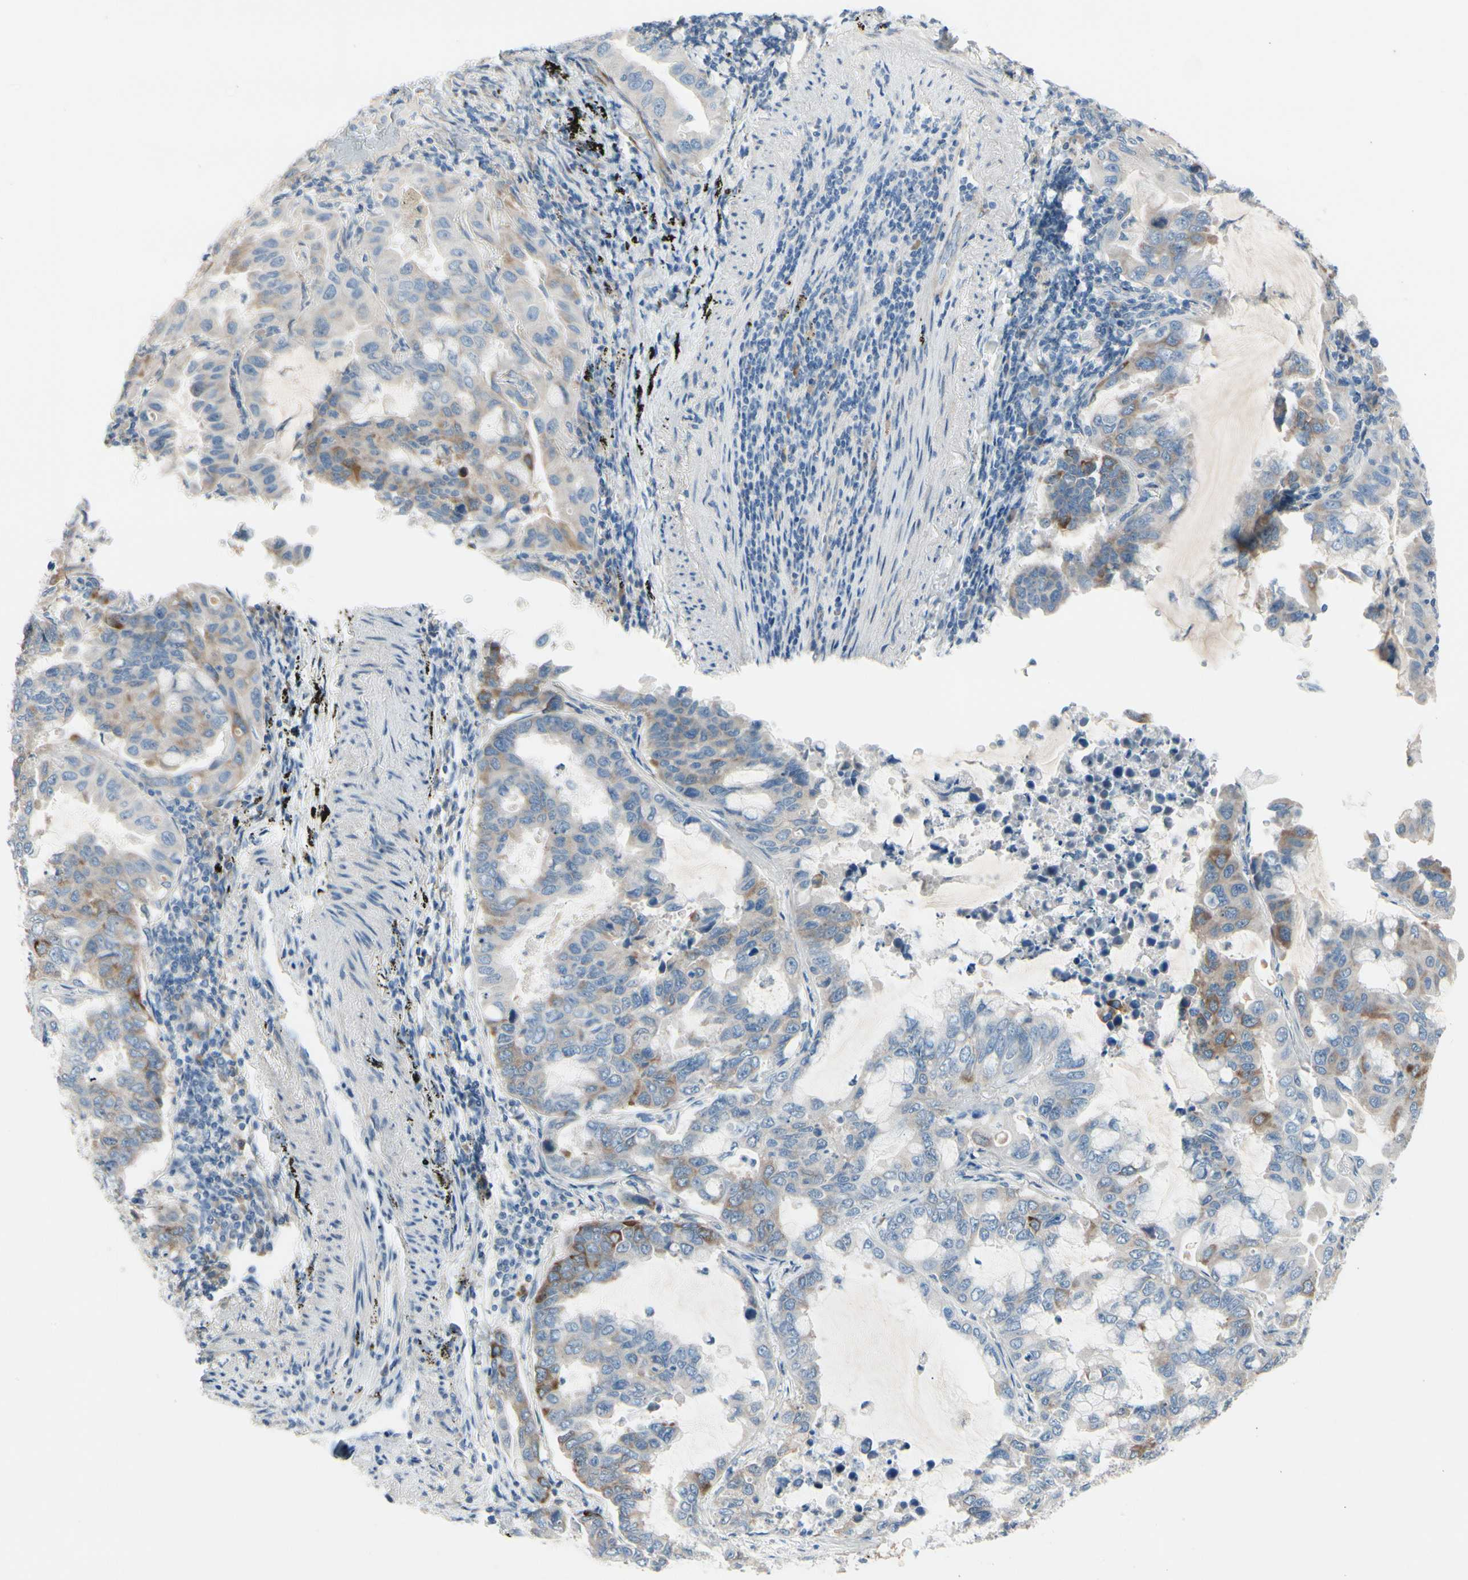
{"staining": {"intensity": "strong", "quantity": "<25%", "location": "cytoplasmic/membranous"}, "tissue": "lung cancer", "cell_type": "Tumor cells", "image_type": "cancer", "snomed": [{"axis": "morphology", "description": "Adenocarcinoma, NOS"}, {"axis": "topography", "description": "Lung"}], "caption": "Lung cancer (adenocarcinoma) stained with a protein marker demonstrates strong staining in tumor cells.", "gene": "MAP2", "patient": {"sex": "male", "age": 64}}